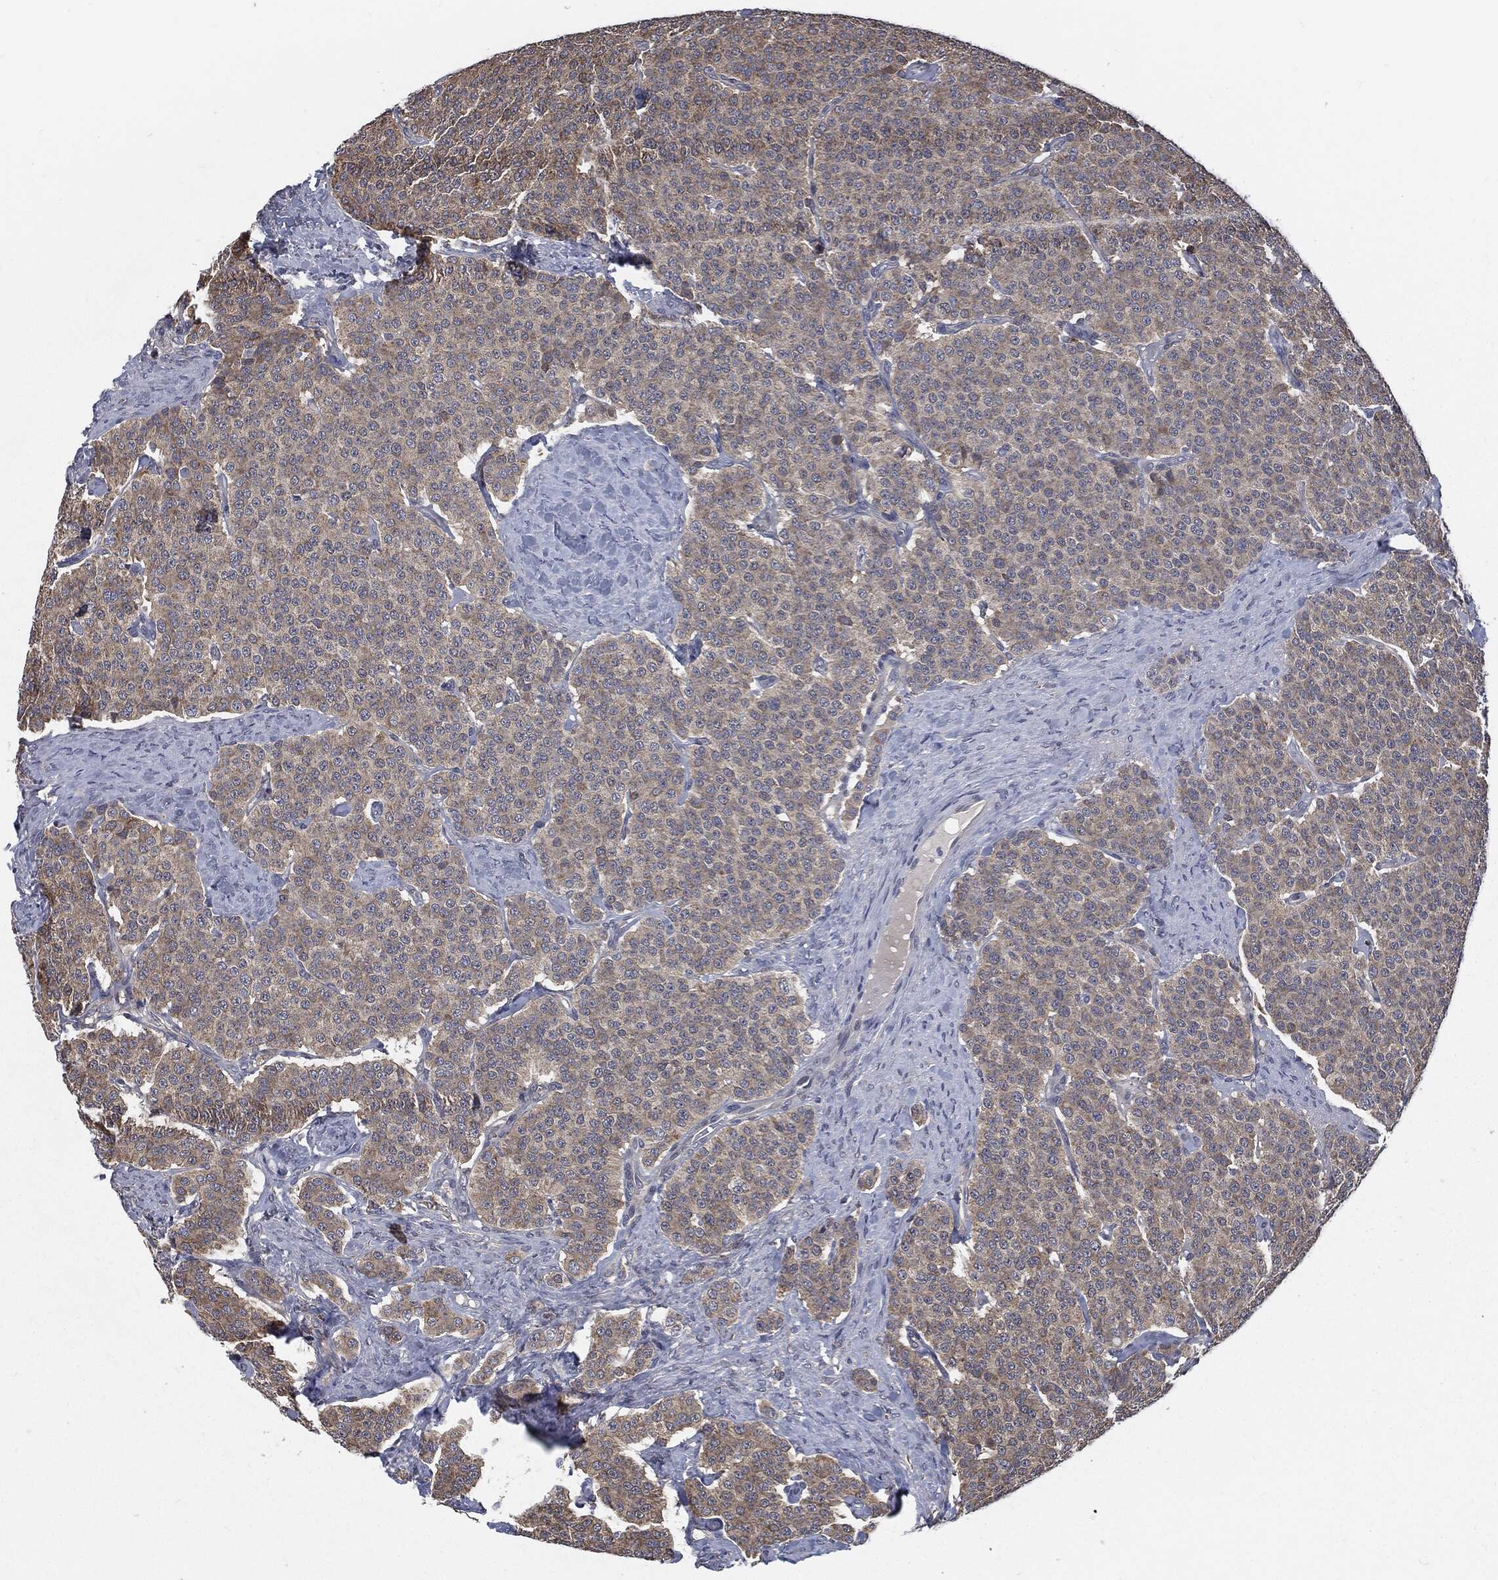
{"staining": {"intensity": "weak", "quantity": ">75%", "location": "cytoplasmic/membranous"}, "tissue": "carcinoid", "cell_type": "Tumor cells", "image_type": "cancer", "snomed": [{"axis": "morphology", "description": "Carcinoid, malignant, NOS"}, {"axis": "topography", "description": "Small intestine"}], "caption": "Immunohistochemistry (DAB) staining of human malignant carcinoid shows weak cytoplasmic/membranous protein expression in about >75% of tumor cells.", "gene": "PRDX4", "patient": {"sex": "female", "age": 58}}